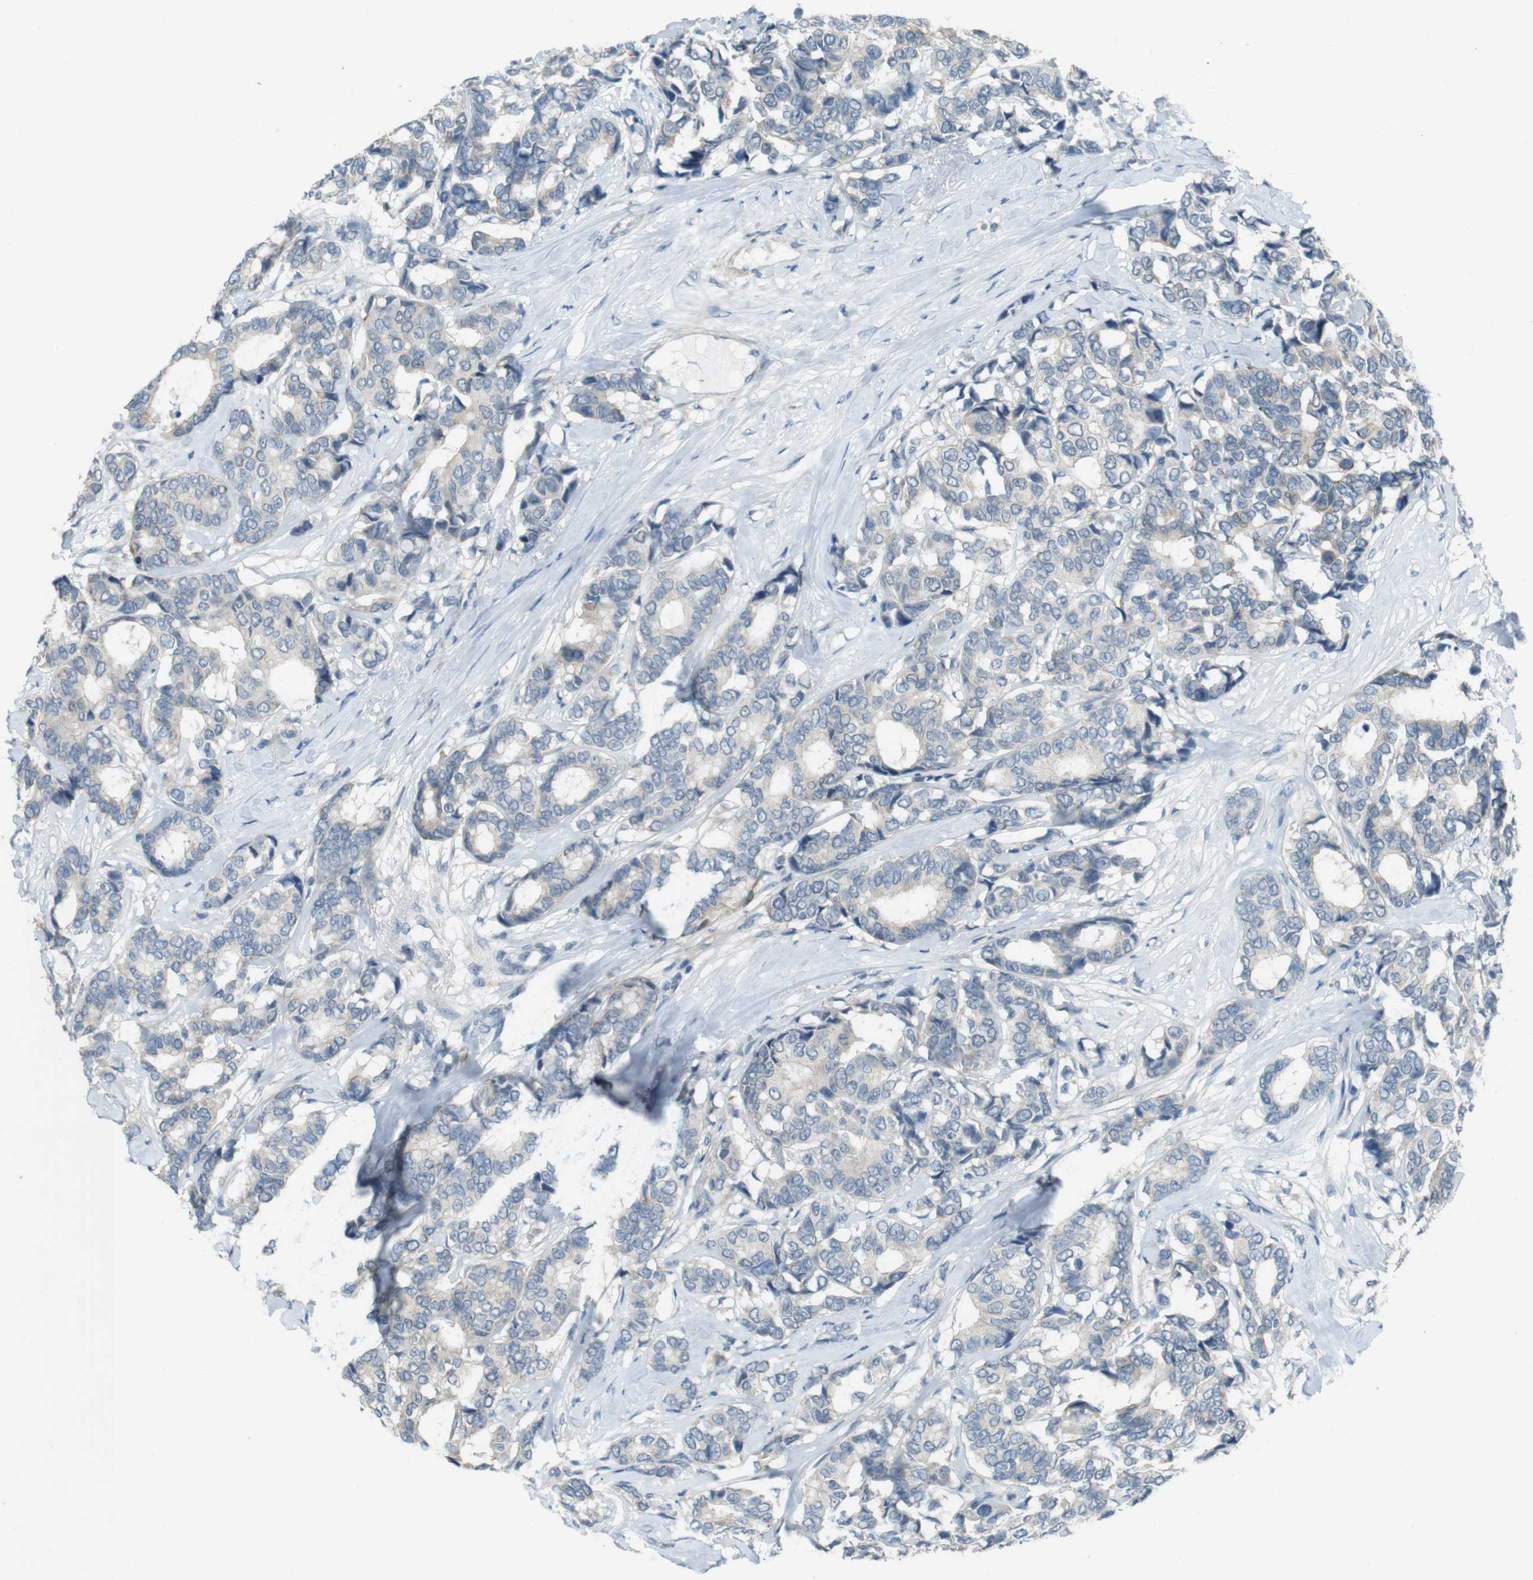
{"staining": {"intensity": "negative", "quantity": "none", "location": "none"}, "tissue": "breast cancer", "cell_type": "Tumor cells", "image_type": "cancer", "snomed": [{"axis": "morphology", "description": "Duct carcinoma"}, {"axis": "topography", "description": "Breast"}], "caption": "Tumor cells show no significant protein expression in breast cancer.", "gene": "ENTPD7", "patient": {"sex": "female", "age": 87}}